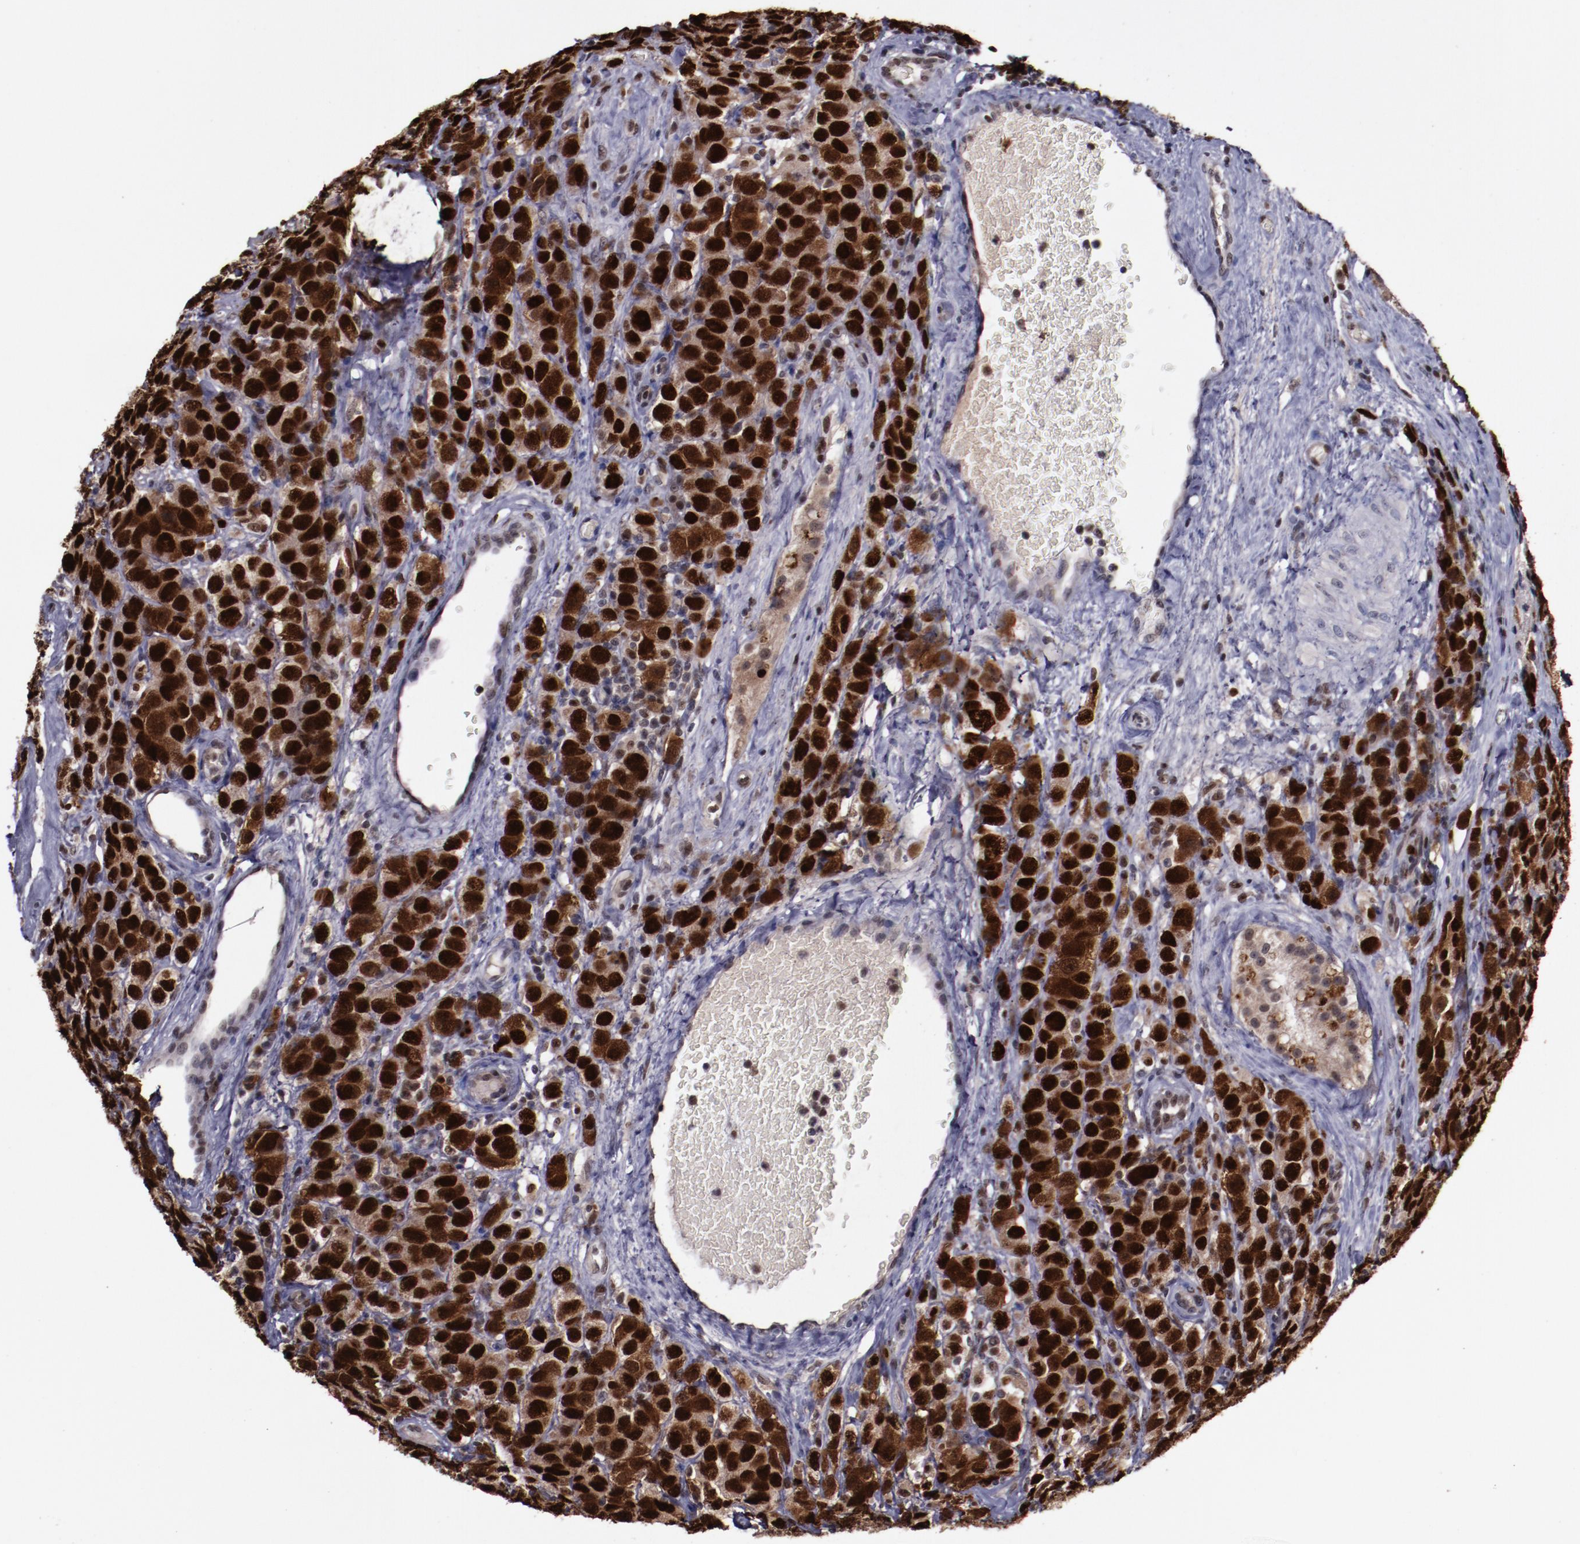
{"staining": {"intensity": "strong", "quantity": ">75%", "location": "cytoplasmic/membranous,nuclear"}, "tissue": "testis cancer", "cell_type": "Tumor cells", "image_type": "cancer", "snomed": [{"axis": "morphology", "description": "Seminoma, NOS"}, {"axis": "topography", "description": "Testis"}], "caption": "An IHC photomicrograph of tumor tissue is shown. Protein staining in brown highlights strong cytoplasmic/membranous and nuclear positivity in seminoma (testis) within tumor cells. The protein of interest is shown in brown color, while the nuclei are stained blue.", "gene": "CHEK2", "patient": {"sex": "male", "age": 52}}